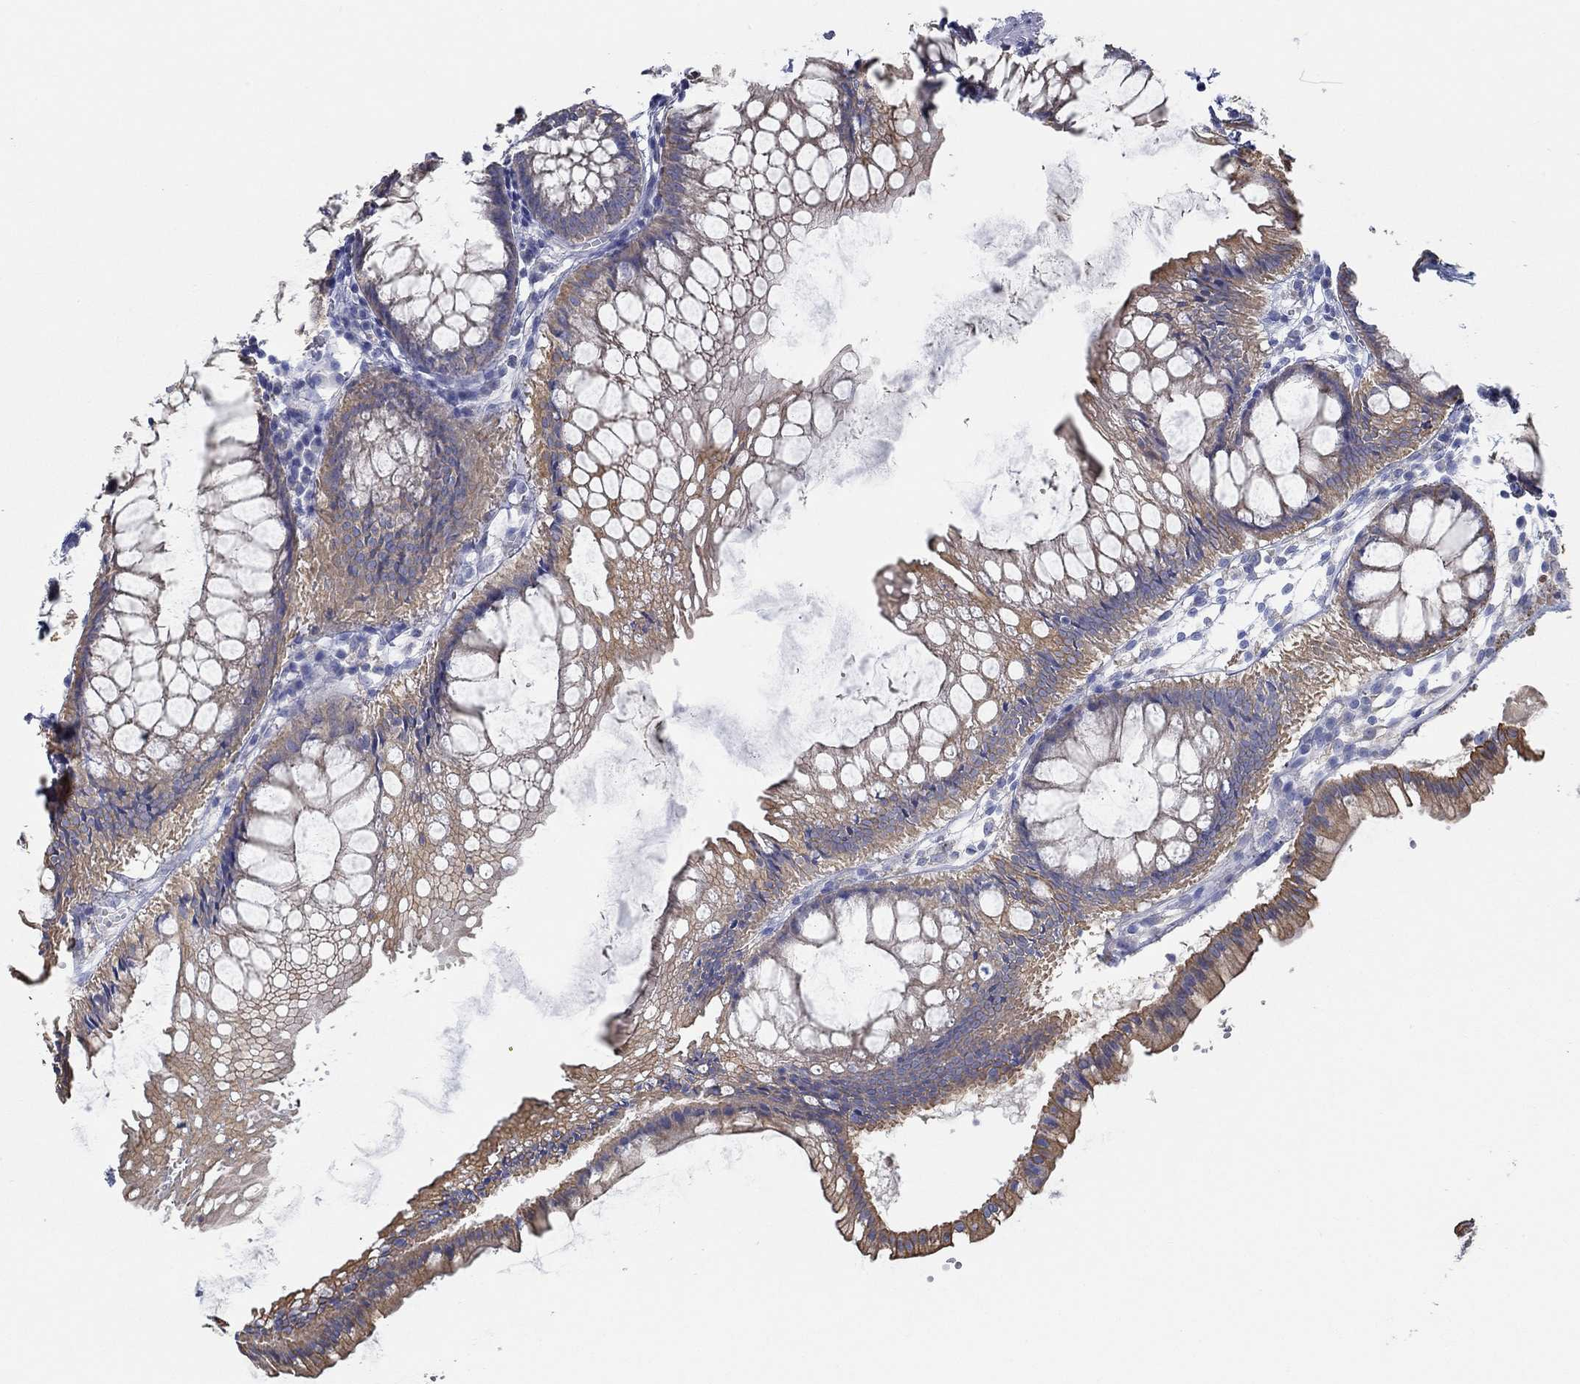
{"staining": {"intensity": "negative", "quantity": "none", "location": "none"}, "tissue": "colon", "cell_type": "Endothelial cells", "image_type": "normal", "snomed": [{"axis": "morphology", "description": "Normal tissue, NOS"}, {"axis": "morphology", "description": "Adenocarcinoma, NOS"}, {"axis": "topography", "description": "Colon"}], "caption": "Immunohistochemical staining of unremarkable colon demonstrates no significant expression in endothelial cells.", "gene": "BBOF1", "patient": {"sex": "male", "age": 65}}